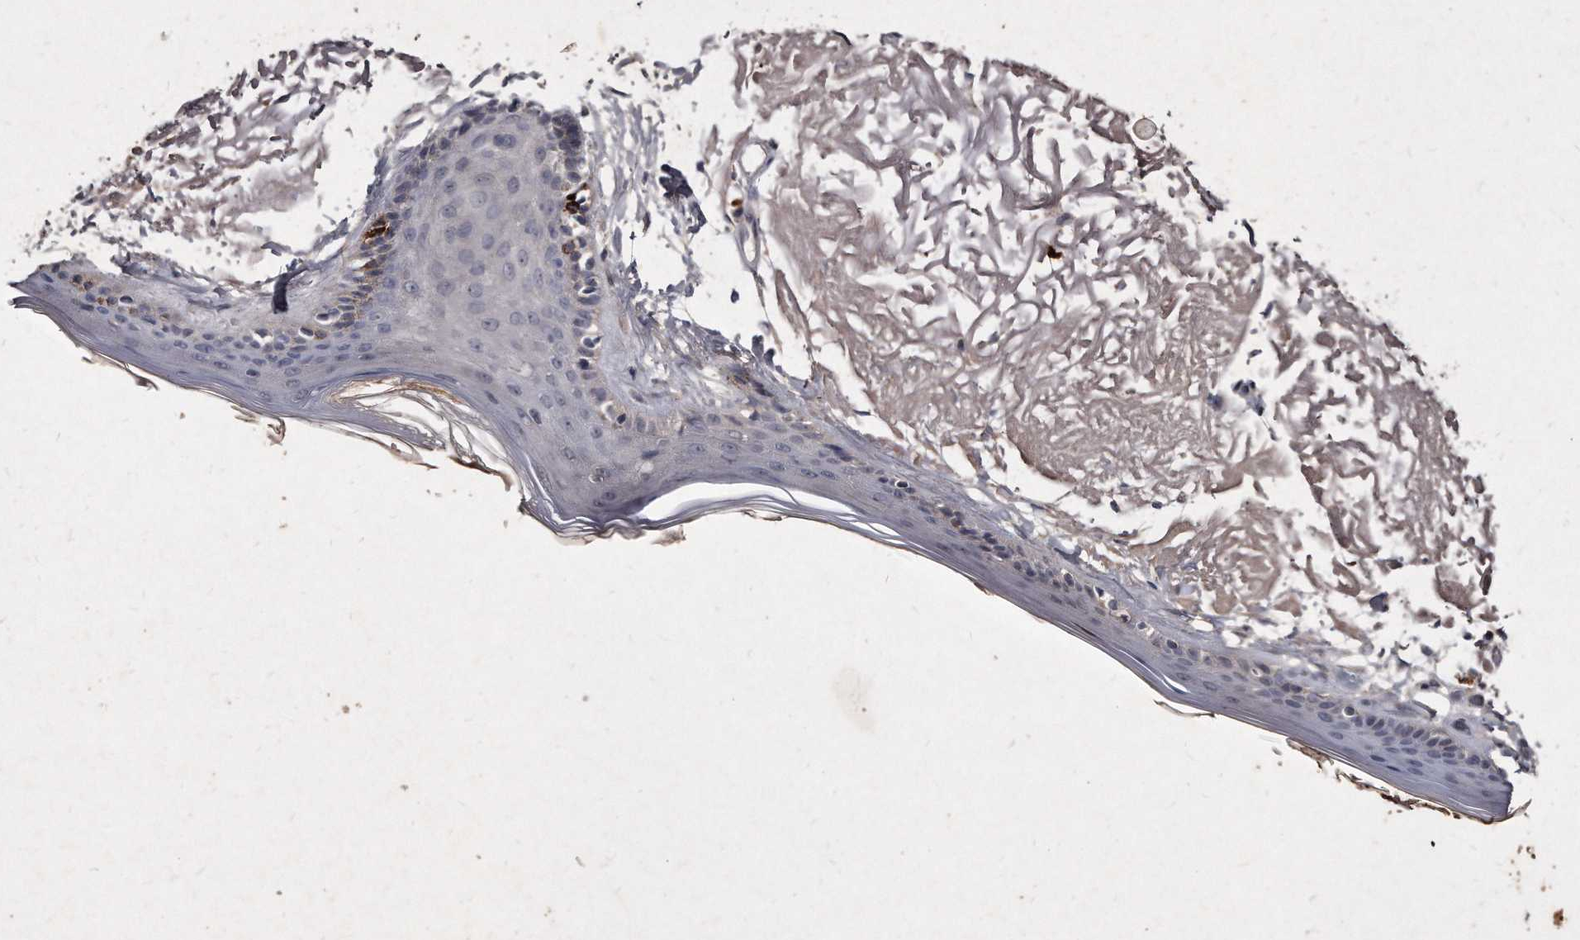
{"staining": {"intensity": "negative", "quantity": "none", "location": "none"}, "tissue": "skin", "cell_type": "Fibroblasts", "image_type": "normal", "snomed": [{"axis": "morphology", "description": "Normal tissue, NOS"}, {"axis": "topography", "description": "Skin"}, {"axis": "topography", "description": "Skeletal muscle"}], "caption": "Immunohistochemistry histopathology image of benign skin stained for a protein (brown), which displays no expression in fibroblasts.", "gene": "KLHDC3", "patient": {"sex": "male", "age": 83}}